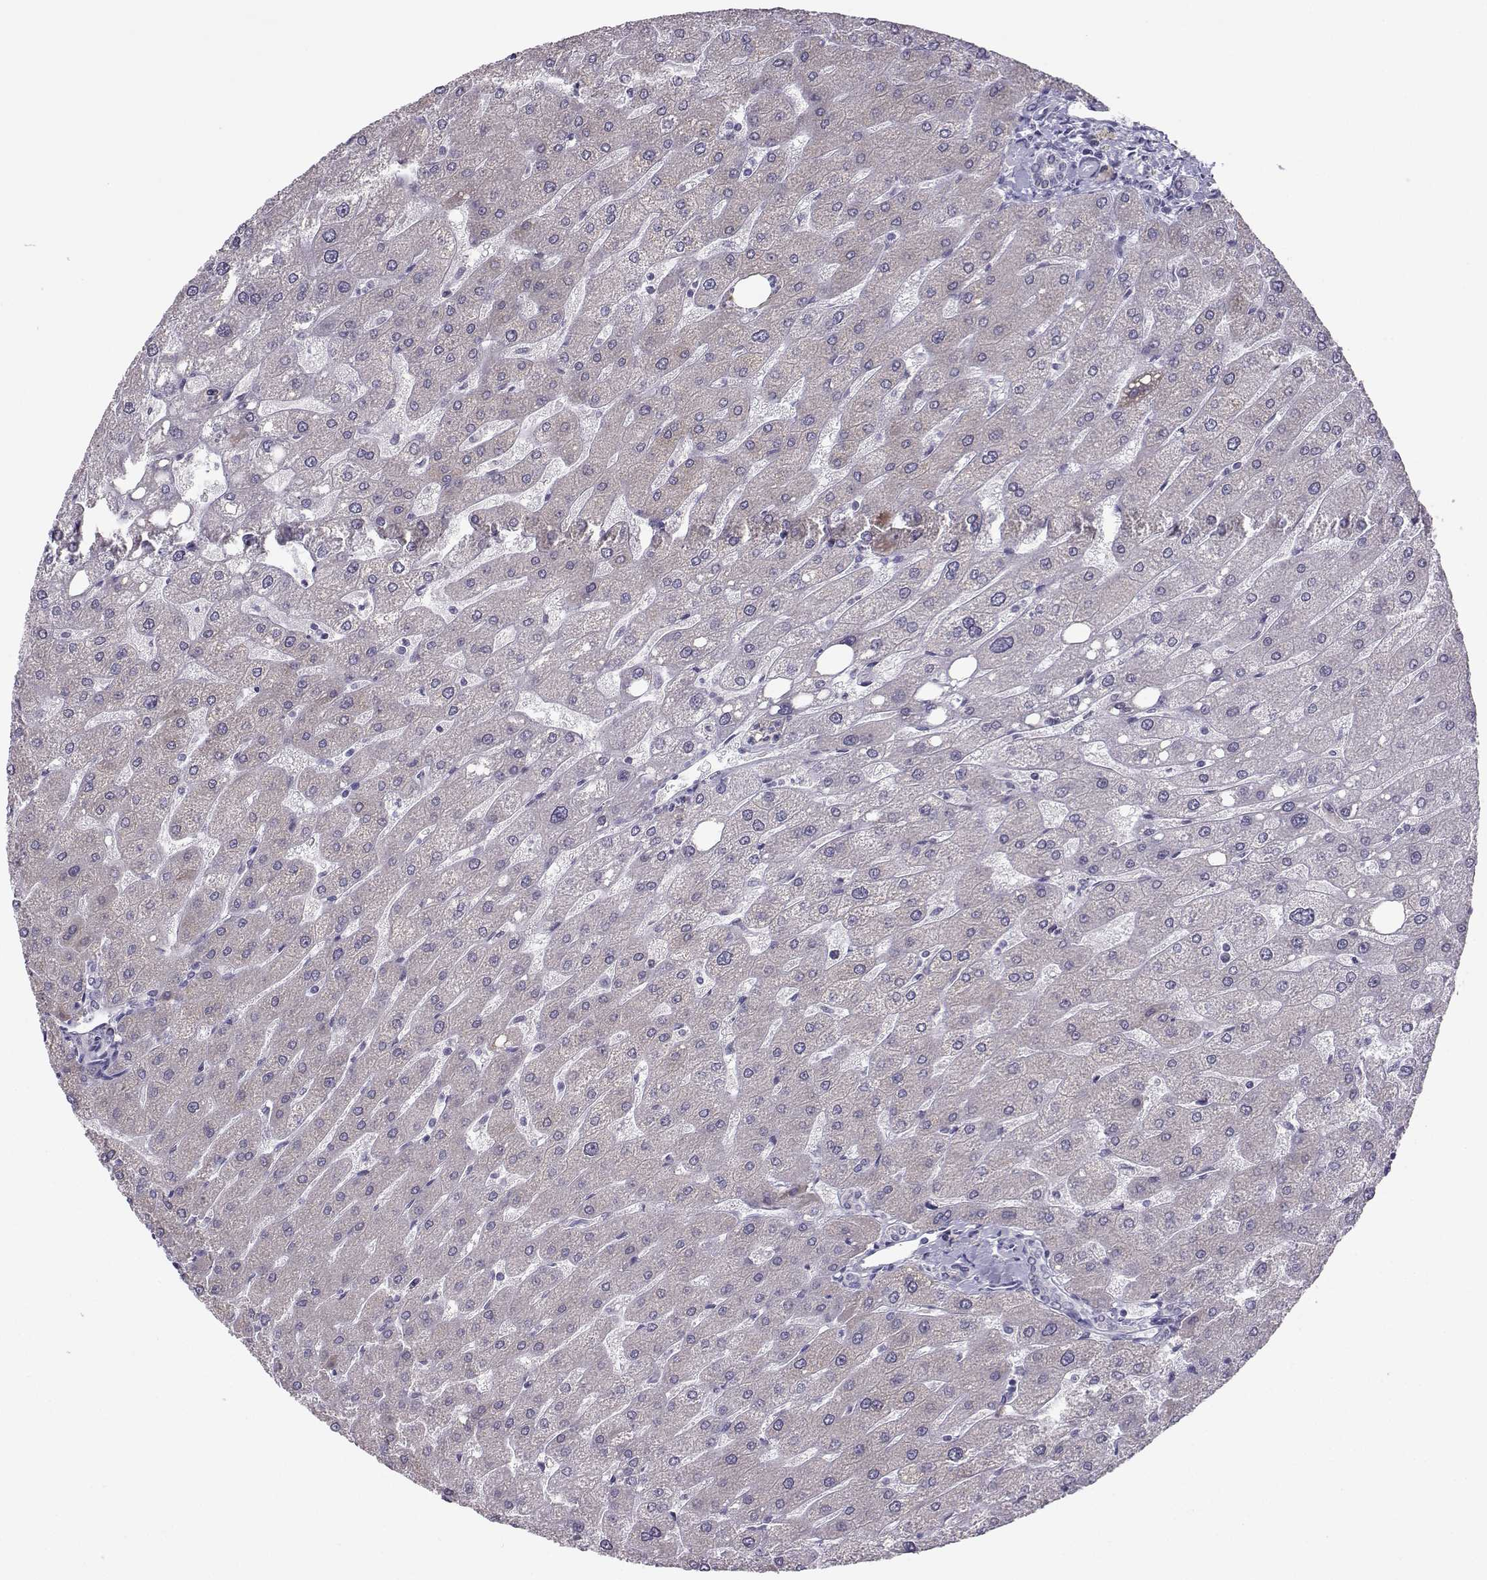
{"staining": {"intensity": "negative", "quantity": "none", "location": "none"}, "tissue": "liver", "cell_type": "Cholangiocytes", "image_type": "normal", "snomed": [{"axis": "morphology", "description": "Normal tissue, NOS"}, {"axis": "topography", "description": "Liver"}], "caption": "The image shows no staining of cholangiocytes in normal liver.", "gene": "LHX1", "patient": {"sex": "male", "age": 67}}